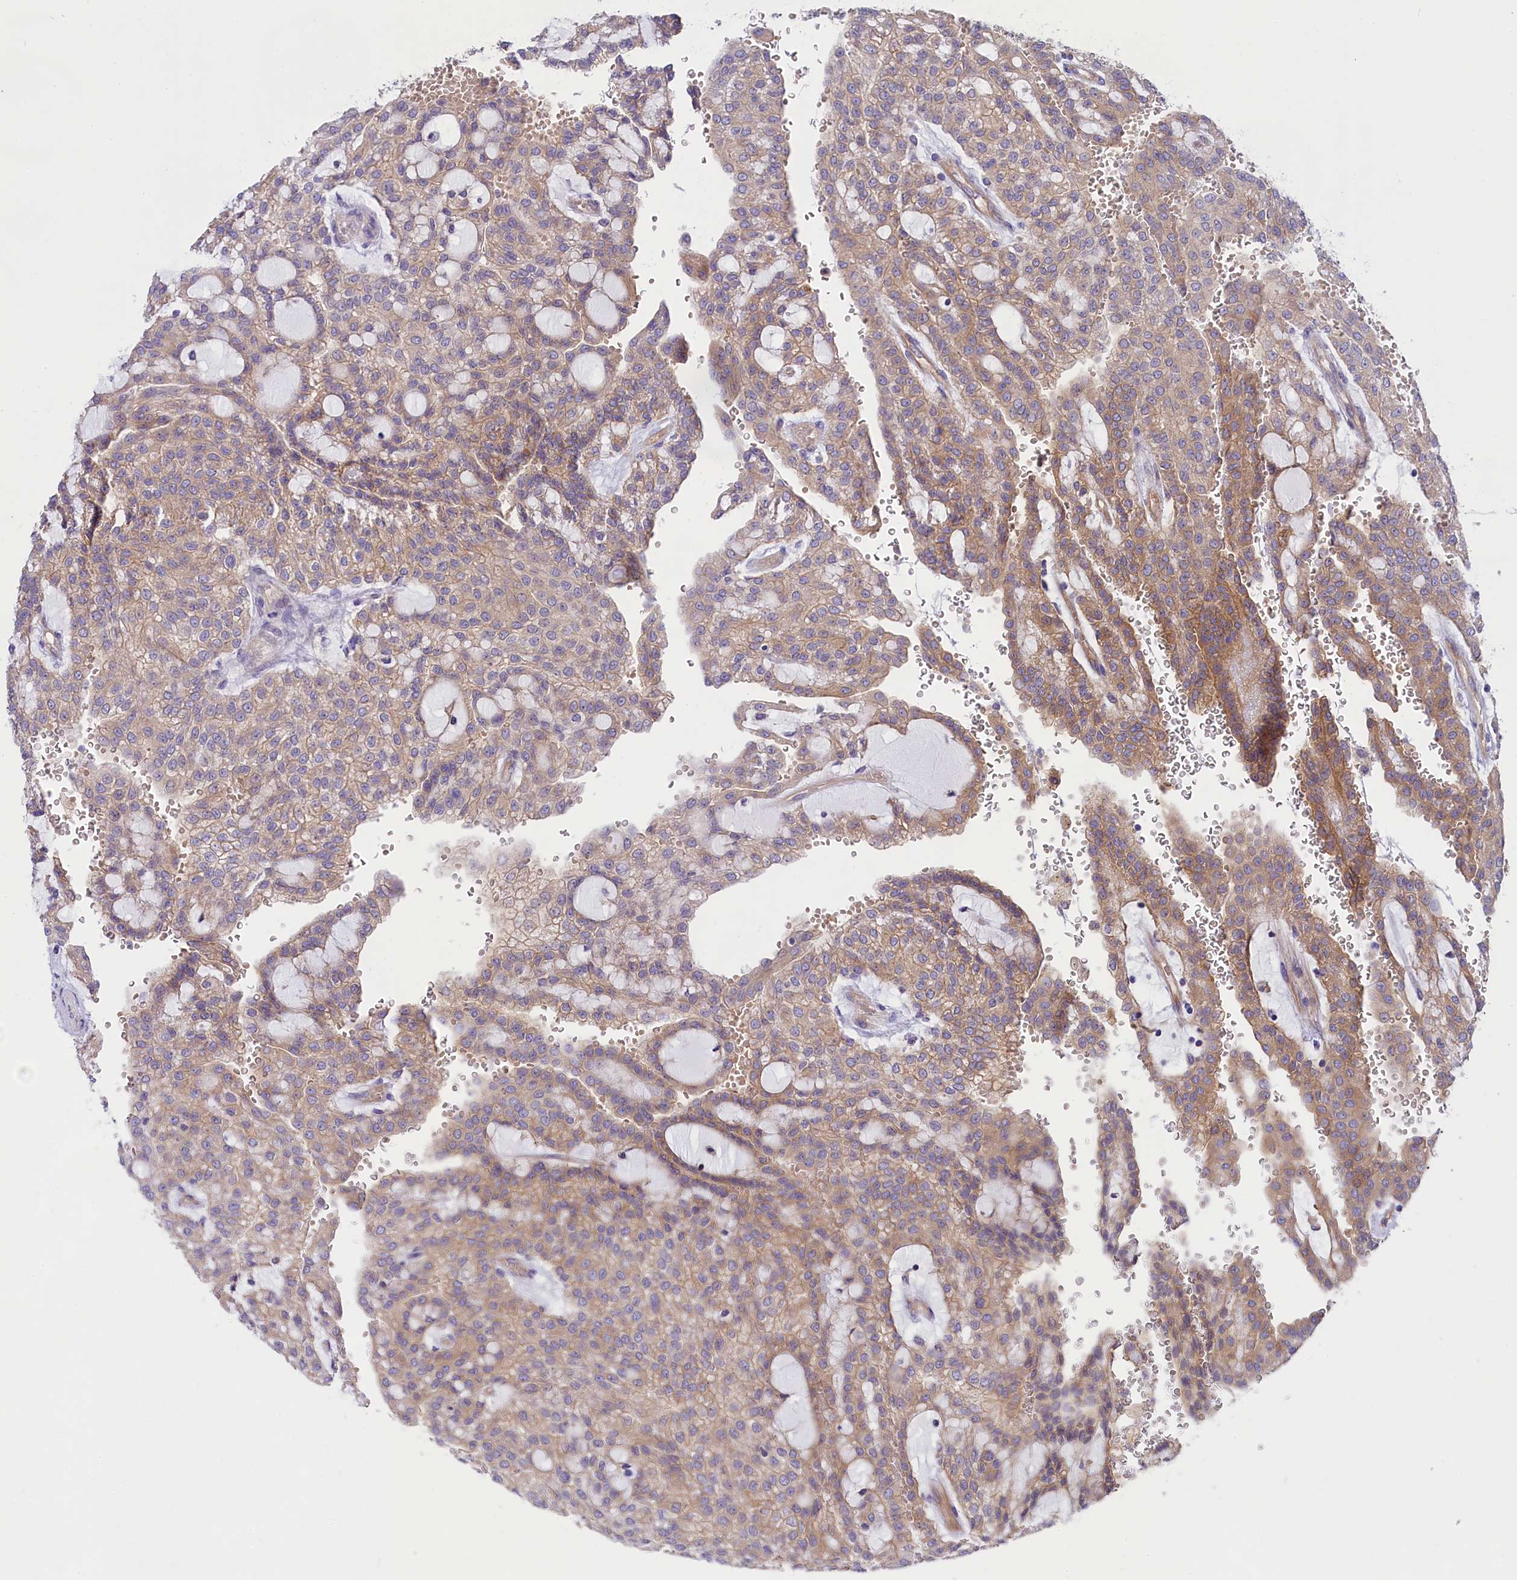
{"staining": {"intensity": "moderate", "quantity": "<25%", "location": "cytoplasmic/membranous"}, "tissue": "renal cancer", "cell_type": "Tumor cells", "image_type": "cancer", "snomed": [{"axis": "morphology", "description": "Adenocarcinoma, NOS"}, {"axis": "topography", "description": "Kidney"}], "caption": "Brown immunohistochemical staining in human renal cancer reveals moderate cytoplasmic/membranous positivity in approximately <25% of tumor cells.", "gene": "PPP1R13L", "patient": {"sex": "male", "age": 63}}